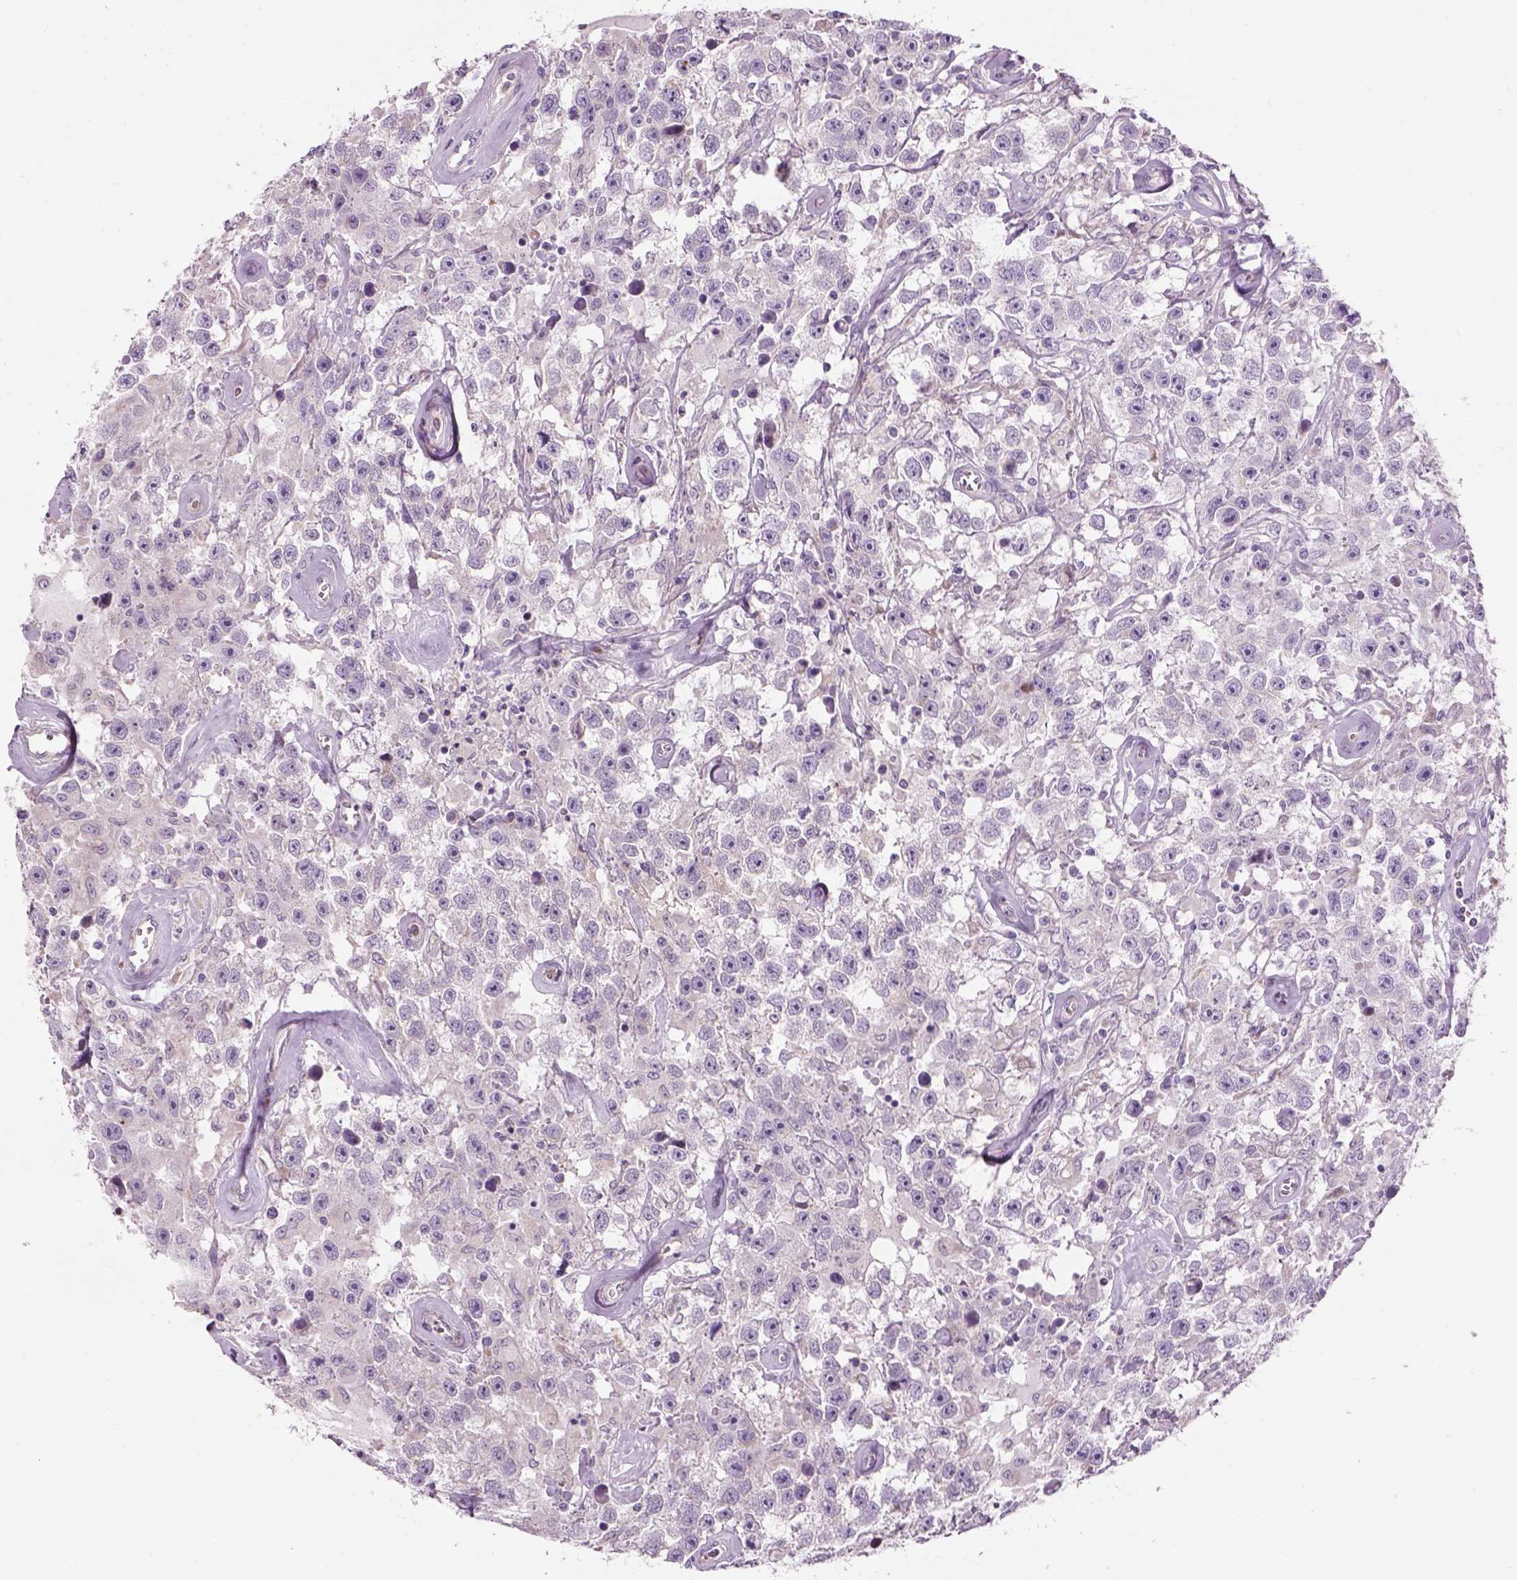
{"staining": {"intensity": "negative", "quantity": "none", "location": "none"}, "tissue": "testis cancer", "cell_type": "Tumor cells", "image_type": "cancer", "snomed": [{"axis": "morphology", "description": "Seminoma, NOS"}, {"axis": "topography", "description": "Testis"}], "caption": "A histopathology image of testis cancer (seminoma) stained for a protein exhibits no brown staining in tumor cells.", "gene": "IFT52", "patient": {"sex": "male", "age": 43}}